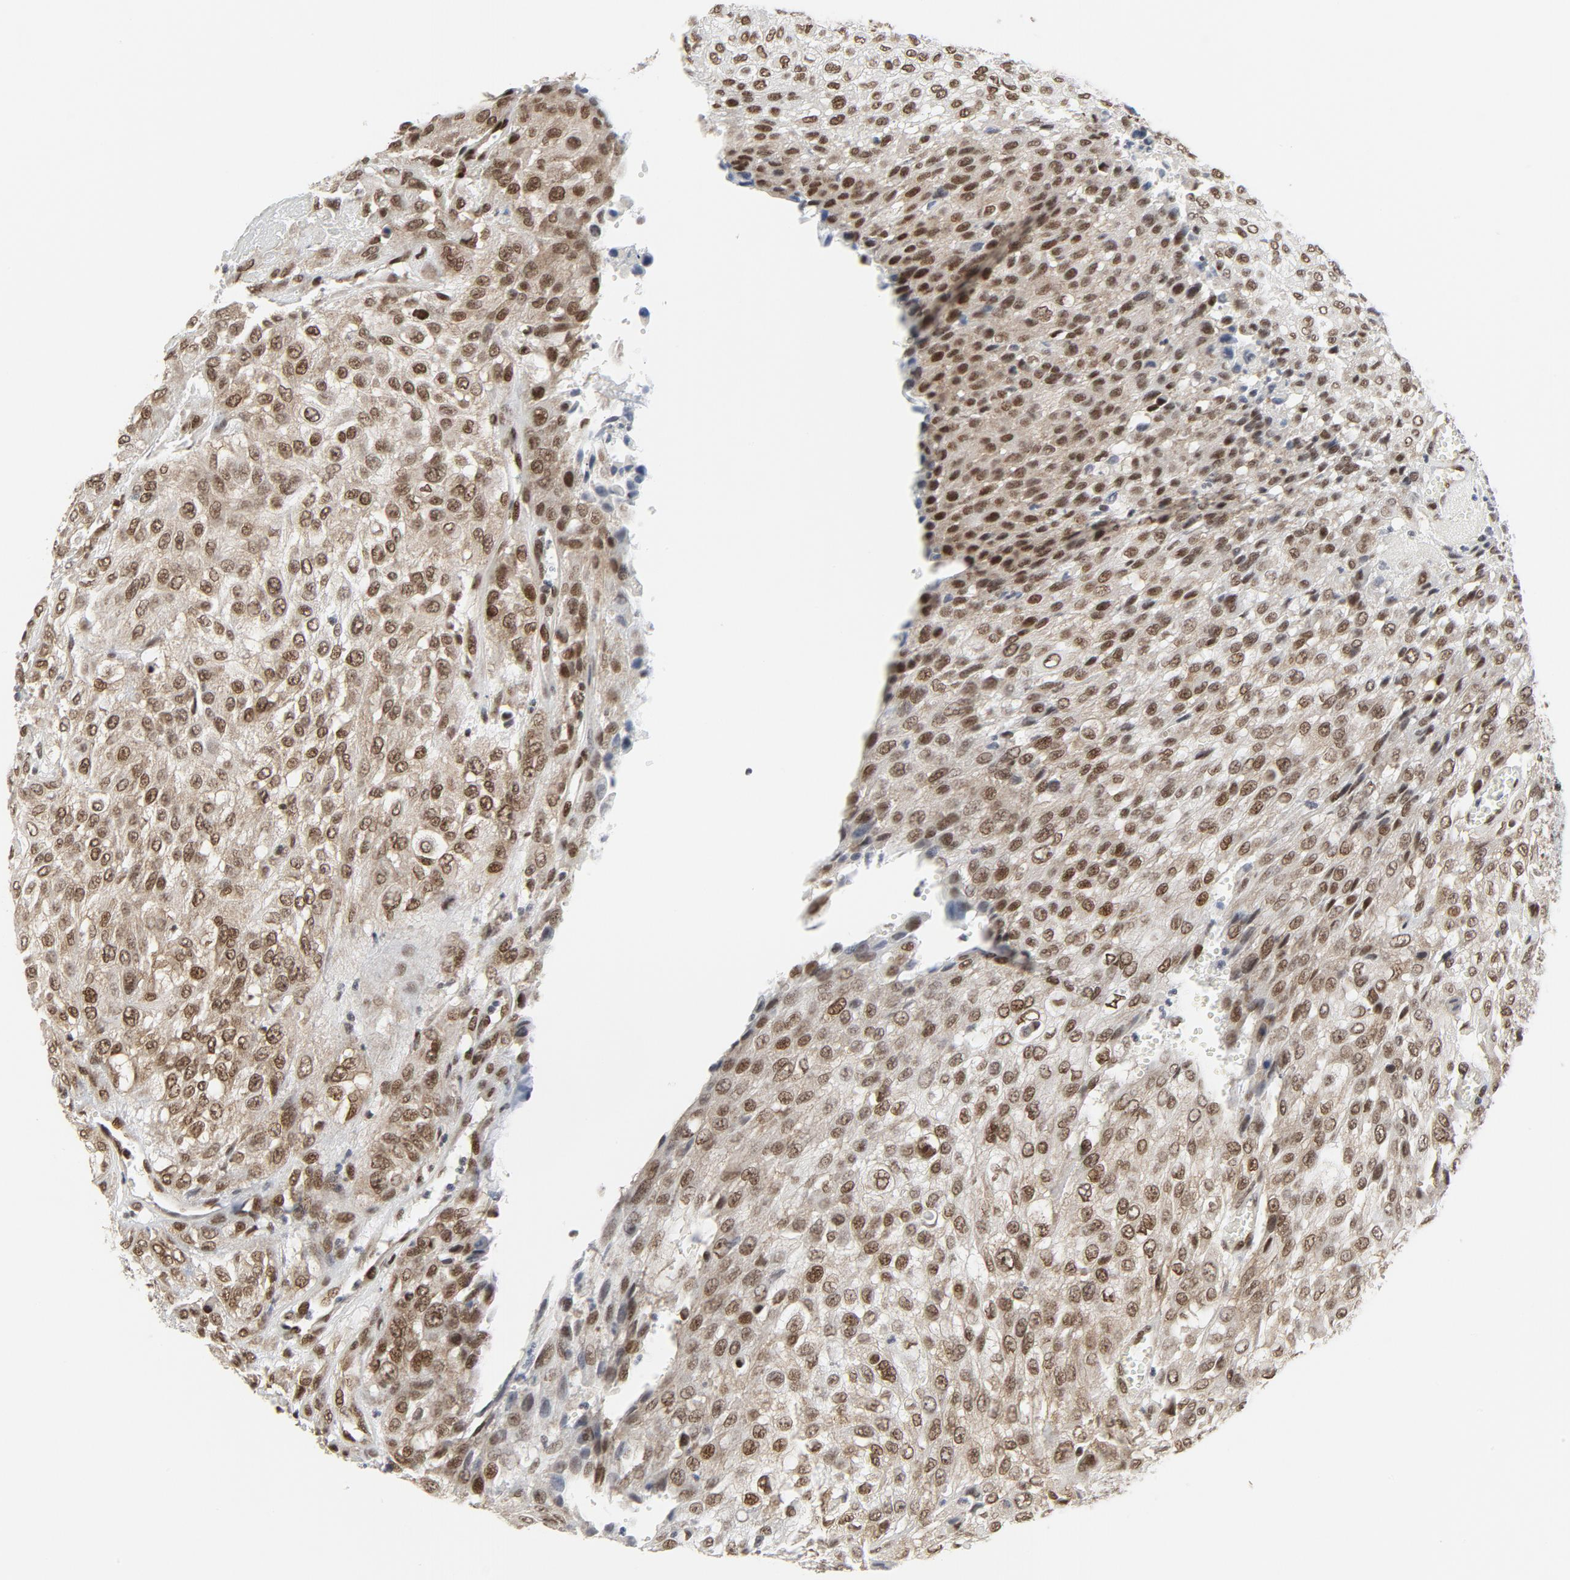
{"staining": {"intensity": "moderate", "quantity": ">75%", "location": "nuclear"}, "tissue": "urothelial cancer", "cell_type": "Tumor cells", "image_type": "cancer", "snomed": [{"axis": "morphology", "description": "Urothelial carcinoma, High grade"}, {"axis": "topography", "description": "Urinary bladder"}], "caption": "The immunohistochemical stain shows moderate nuclear expression in tumor cells of high-grade urothelial carcinoma tissue.", "gene": "ERCC1", "patient": {"sex": "male", "age": 57}}